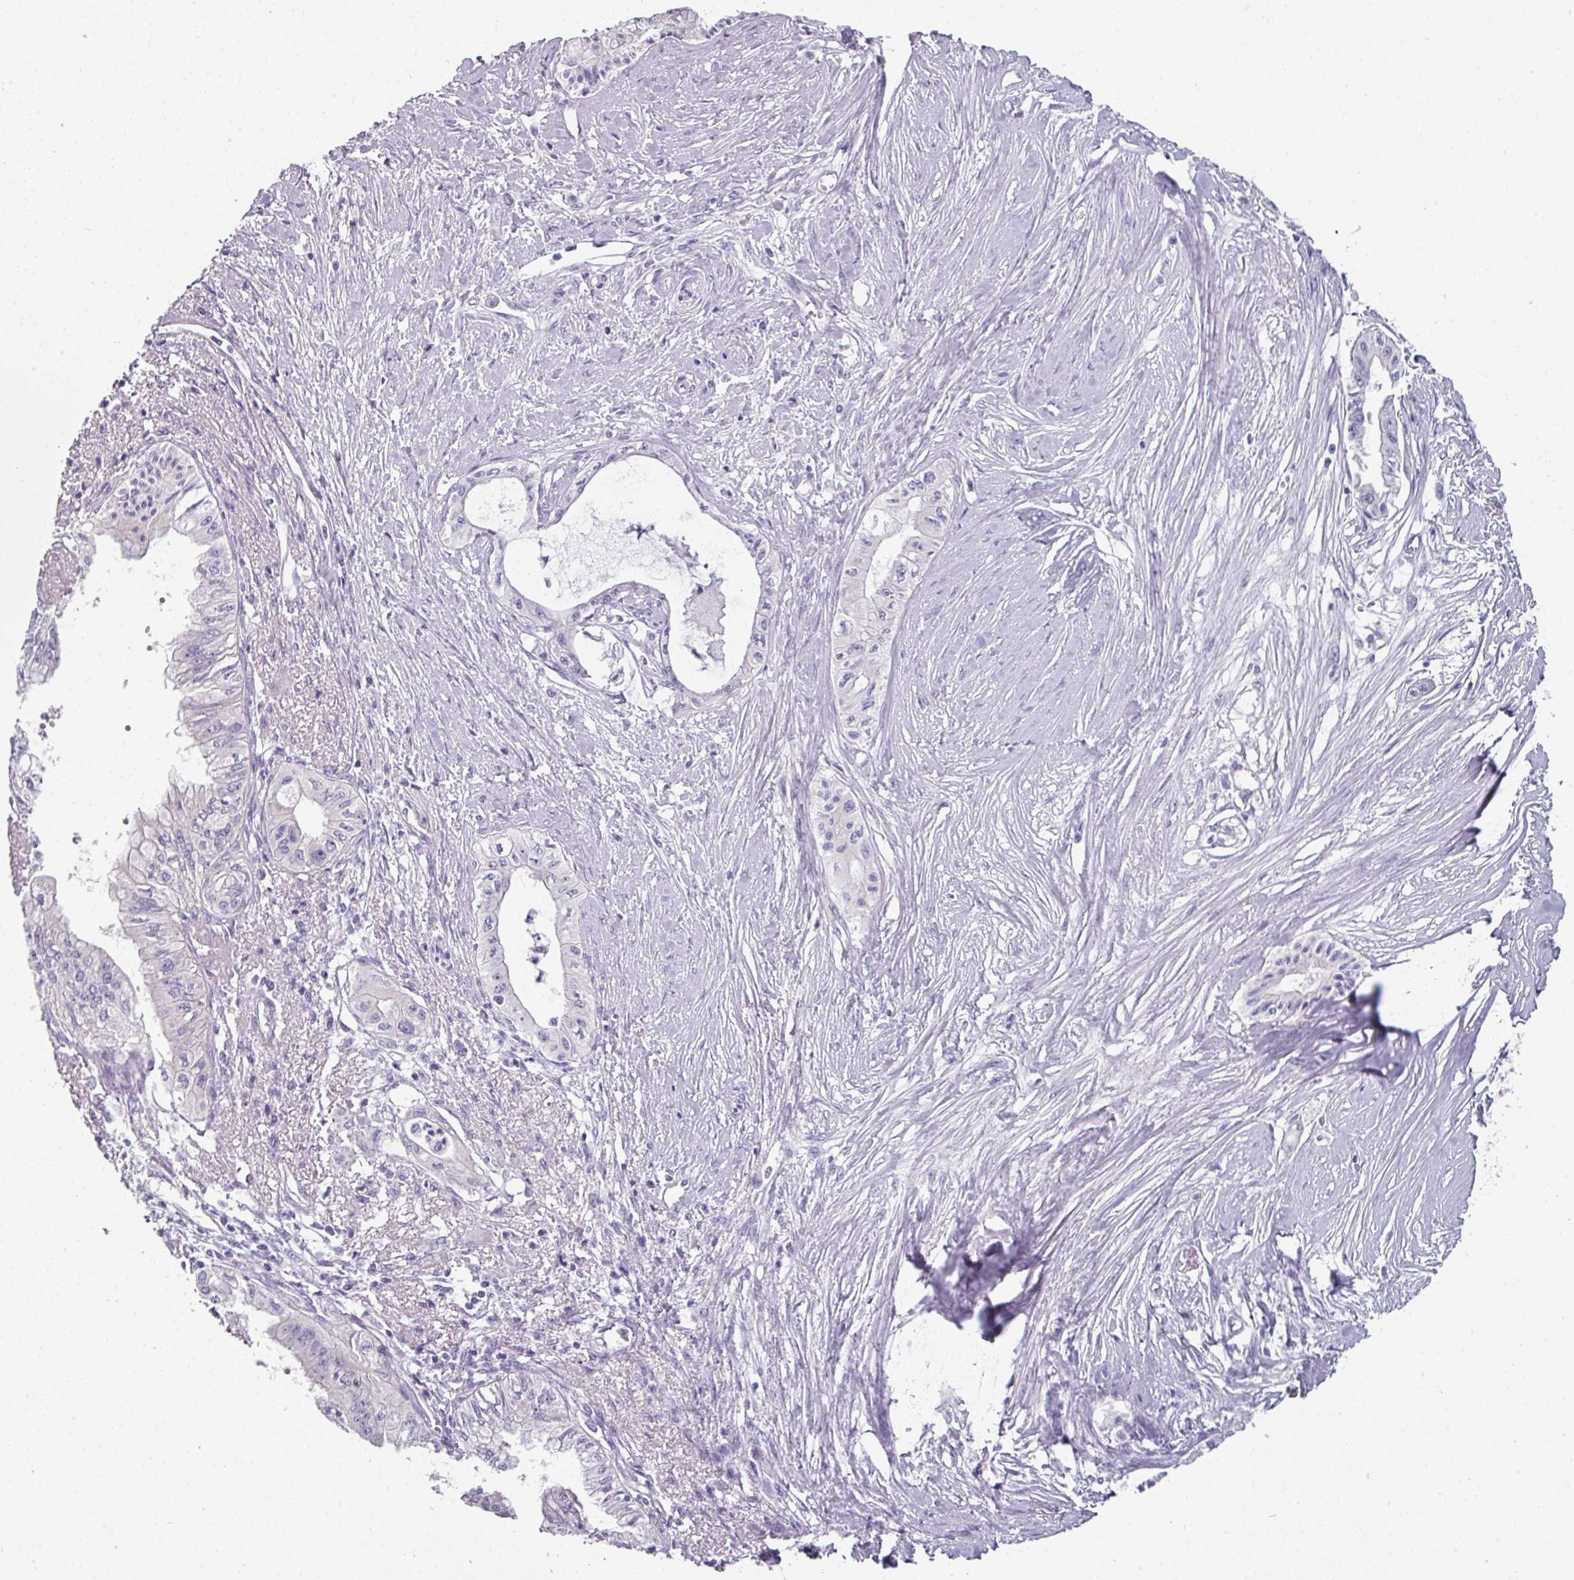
{"staining": {"intensity": "negative", "quantity": "none", "location": "none"}, "tissue": "pancreatic cancer", "cell_type": "Tumor cells", "image_type": "cancer", "snomed": [{"axis": "morphology", "description": "Adenocarcinoma, NOS"}, {"axis": "topography", "description": "Pancreas"}], "caption": "A high-resolution histopathology image shows immunohistochemistry (IHC) staining of adenocarcinoma (pancreatic), which displays no significant staining in tumor cells. (DAB immunohistochemistry (IHC) with hematoxylin counter stain).", "gene": "SLC17A7", "patient": {"sex": "male", "age": 71}}